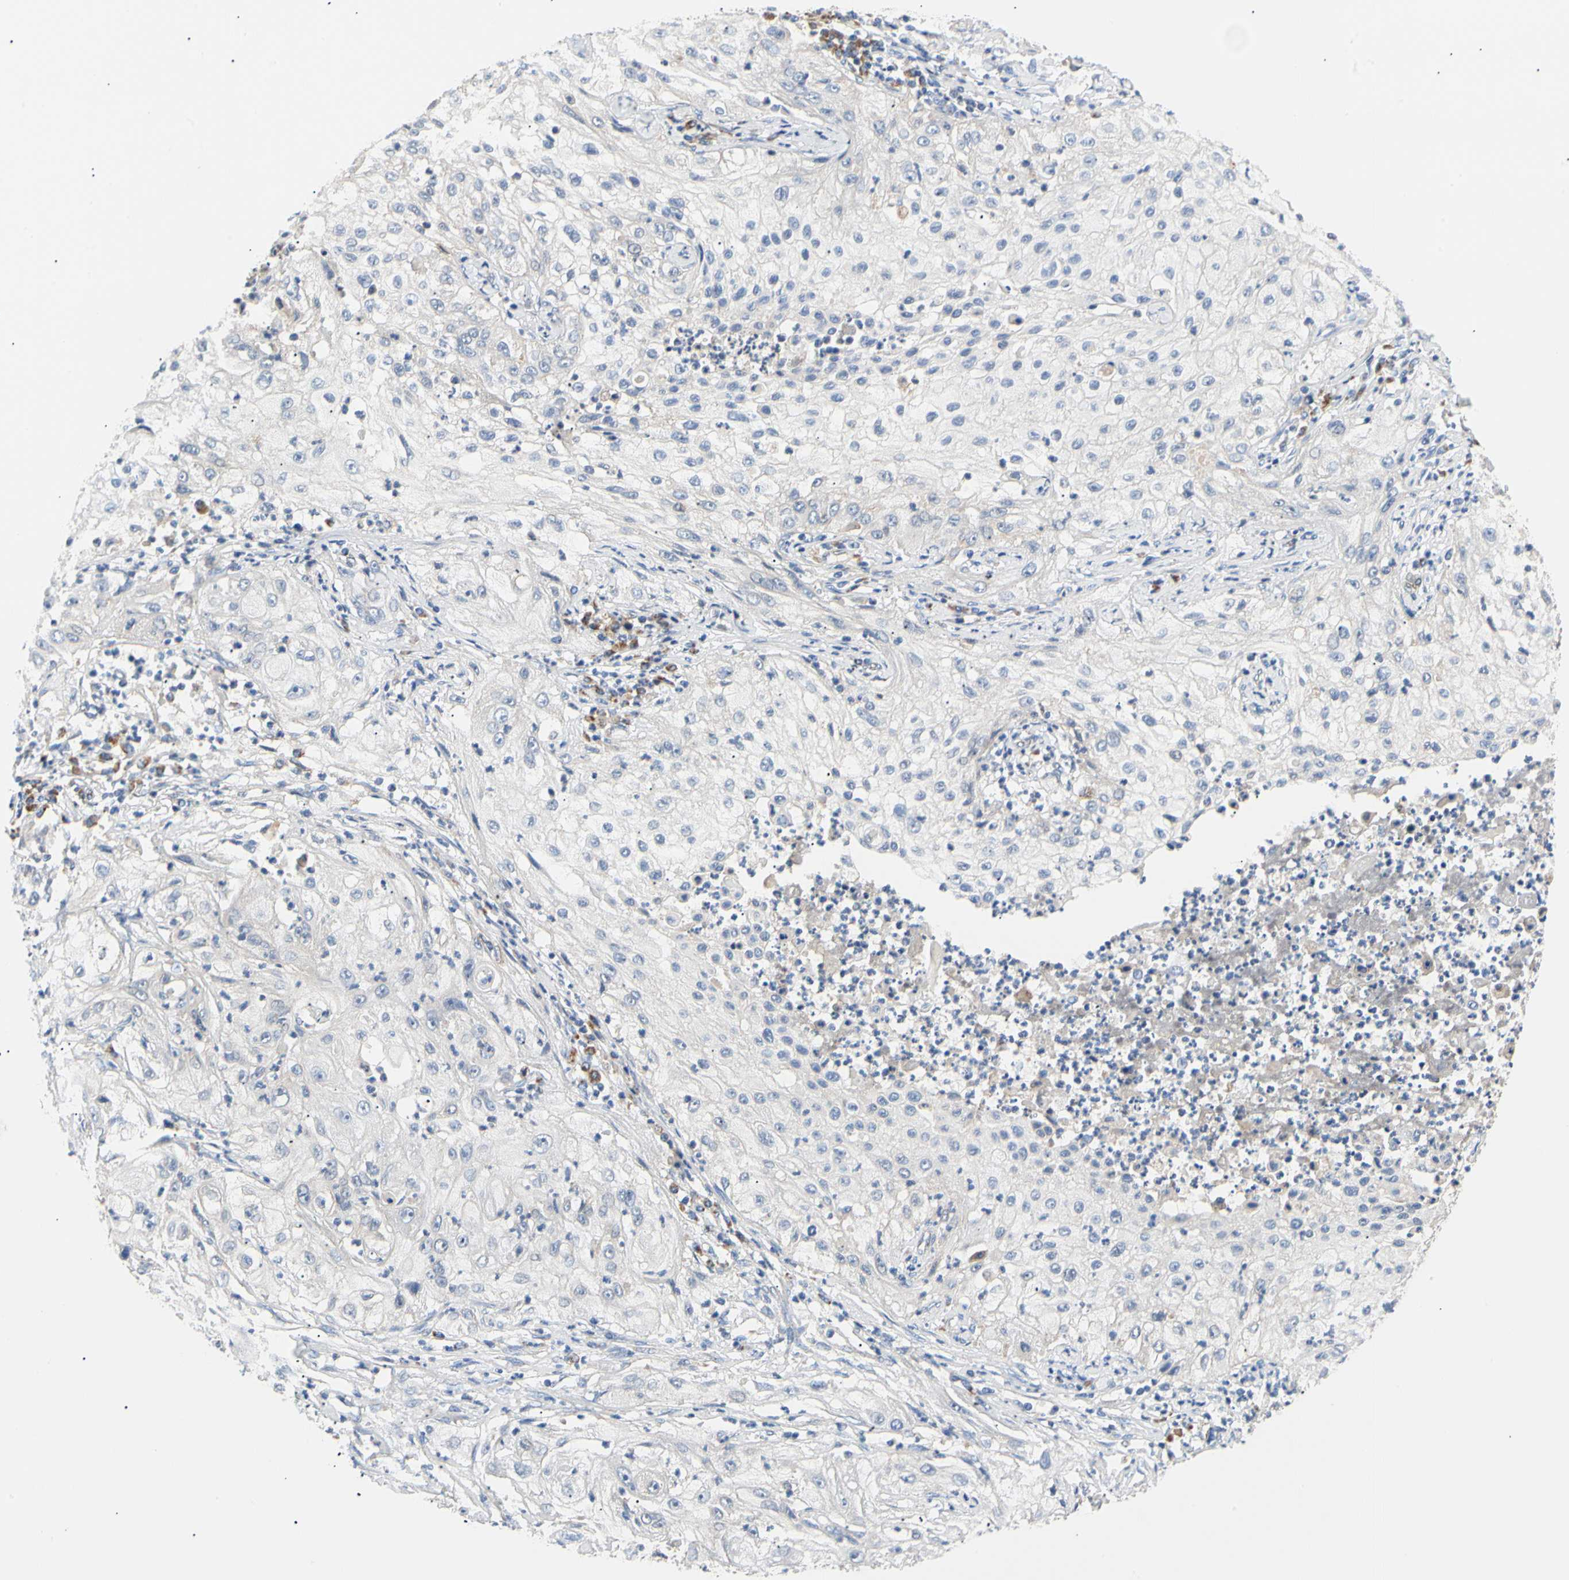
{"staining": {"intensity": "negative", "quantity": "none", "location": "none"}, "tissue": "lung cancer", "cell_type": "Tumor cells", "image_type": "cancer", "snomed": [{"axis": "morphology", "description": "Inflammation, NOS"}, {"axis": "morphology", "description": "Squamous cell carcinoma, NOS"}, {"axis": "topography", "description": "Lymph node"}, {"axis": "topography", "description": "Soft tissue"}, {"axis": "topography", "description": "Lung"}], "caption": "Immunohistochemistry image of lung squamous cell carcinoma stained for a protein (brown), which exhibits no positivity in tumor cells. (IHC, brightfield microscopy, high magnification).", "gene": "ACAT1", "patient": {"sex": "male", "age": 66}}